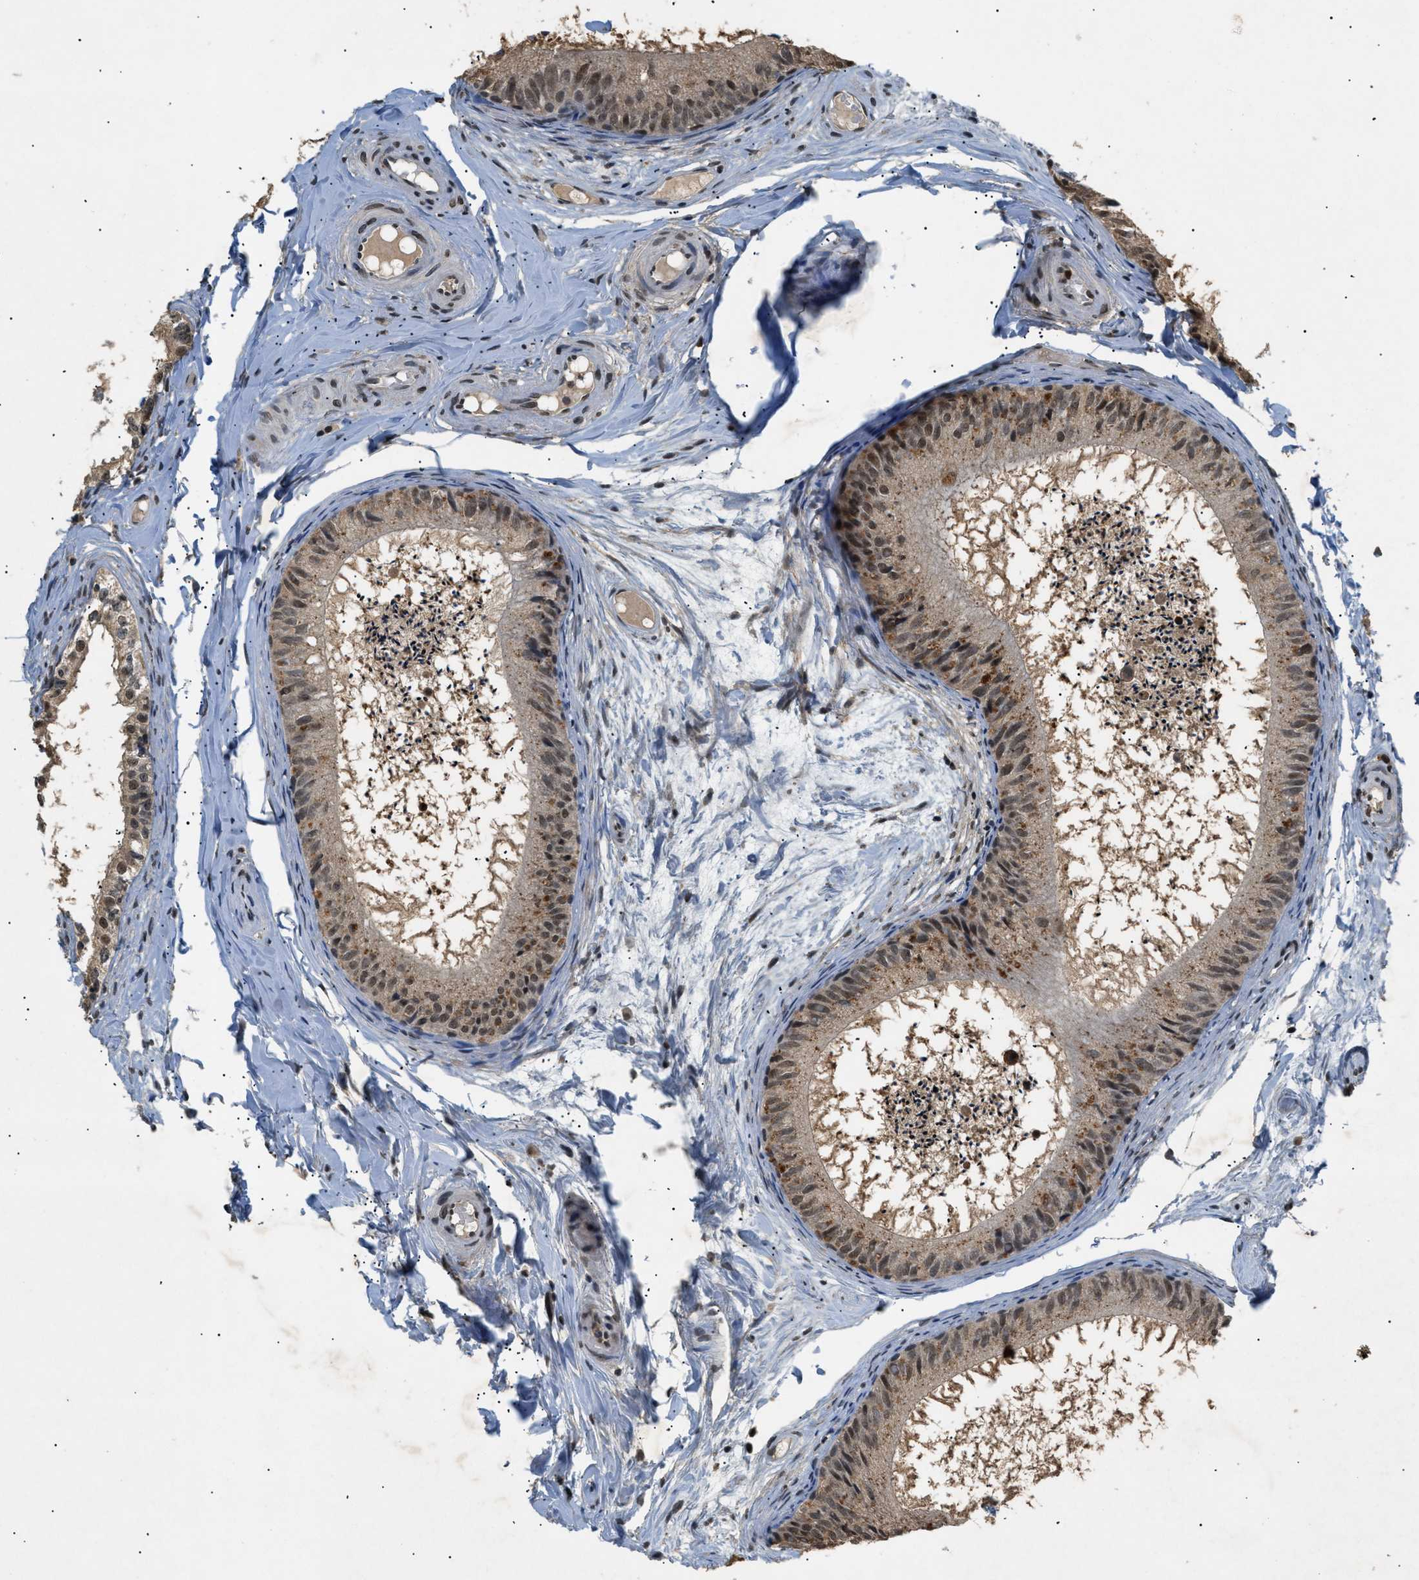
{"staining": {"intensity": "moderate", "quantity": ">75%", "location": "cytoplasmic/membranous,nuclear"}, "tissue": "epididymis", "cell_type": "Glandular cells", "image_type": "normal", "snomed": [{"axis": "morphology", "description": "Normal tissue, NOS"}, {"axis": "topography", "description": "Epididymis"}], "caption": "Moderate cytoplasmic/membranous,nuclear protein positivity is appreciated in about >75% of glandular cells in epididymis. The protein is stained brown, and the nuclei are stained in blue (DAB IHC with brightfield microscopy, high magnification).", "gene": "RBM5", "patient": {"sex": "male", "age": 46}}